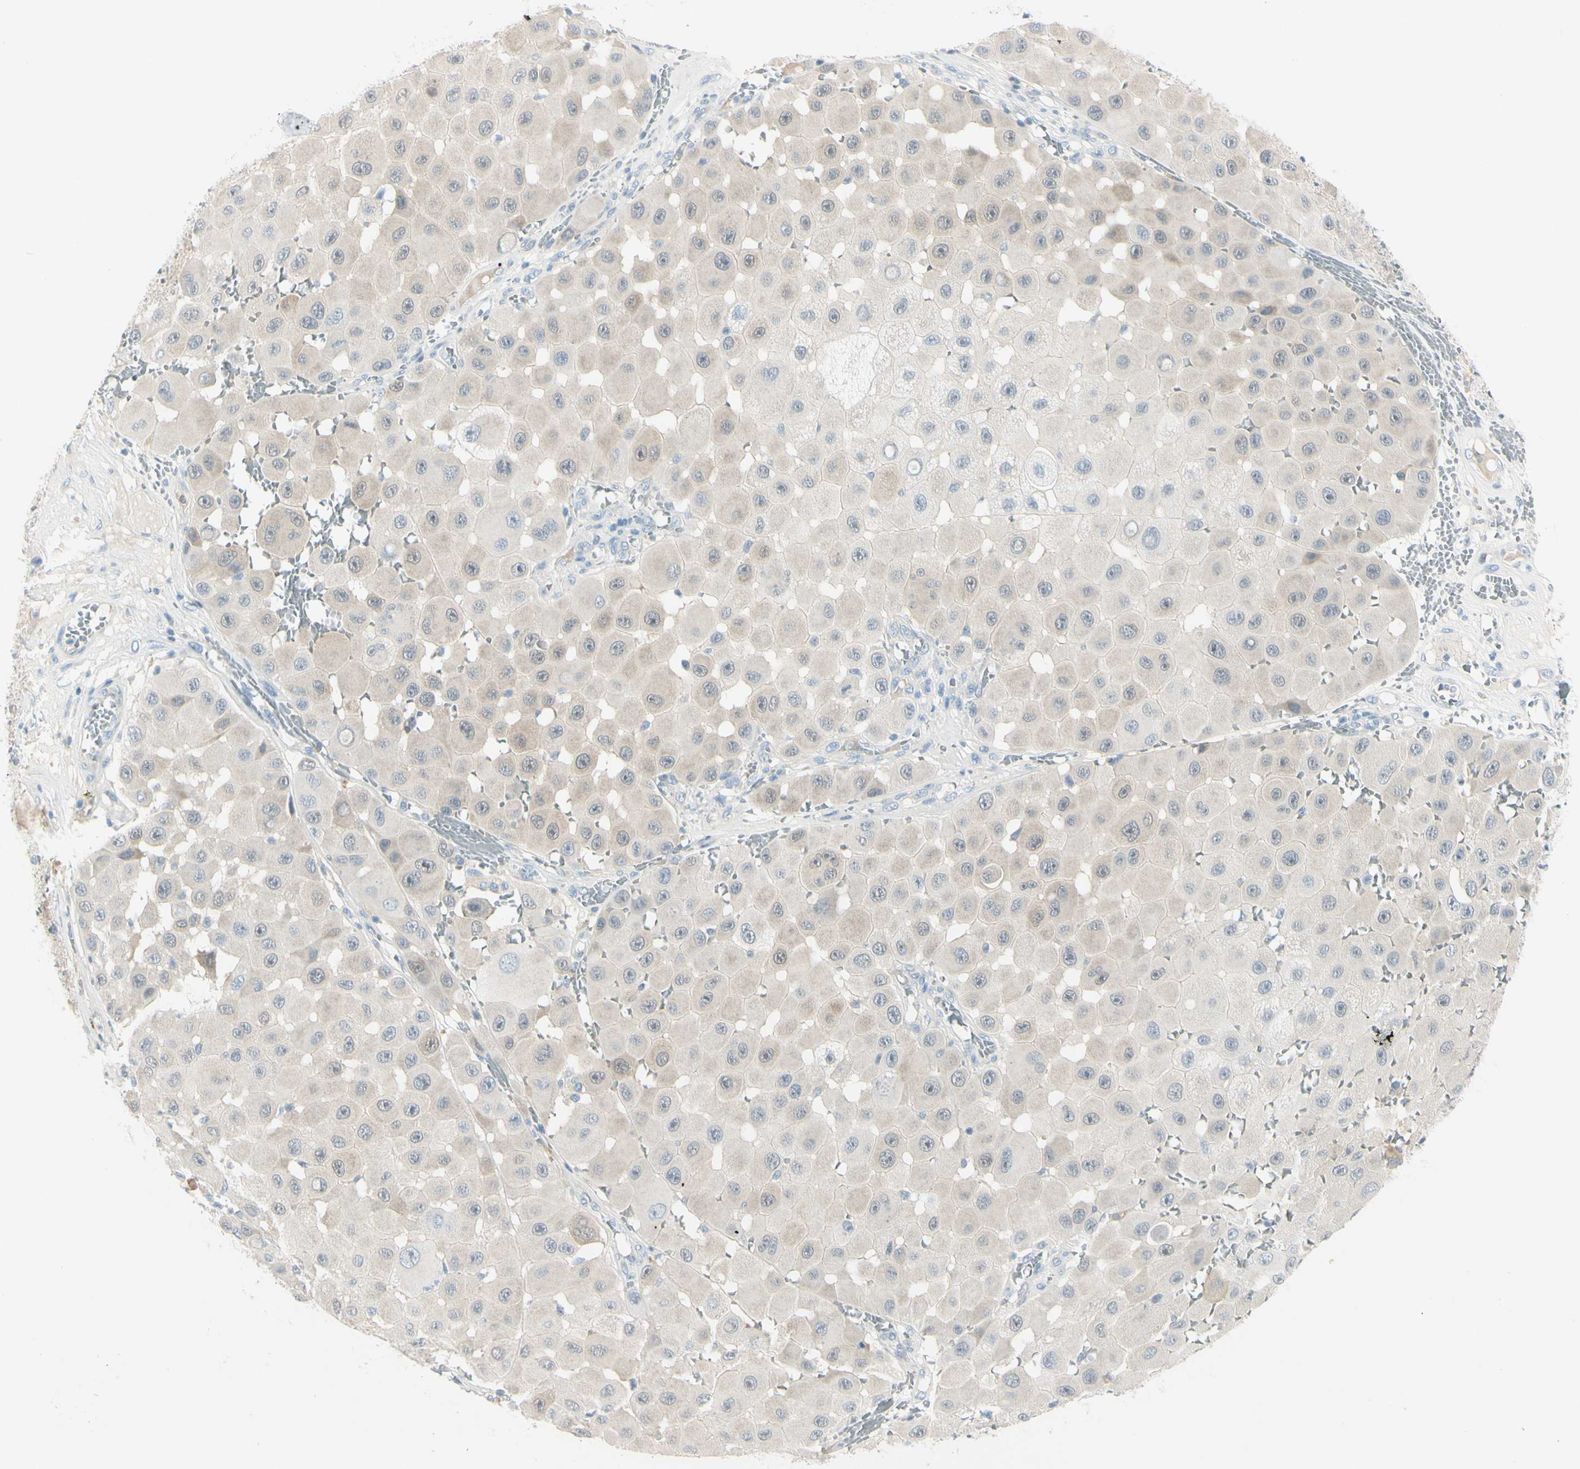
{"staining": {"intensity": "weak", "quantity": "25%-75%", "location": "cytoplasmic/membranous"}, "tissue": "melanoma", "cell_type": "Tumor cells", "image_type": "cancer", "snomed": [{"axis": "morphology", "description": "Malignant melanoma, NOS"}, {"axis": "topography", "description": "Skin"}], "caption": "Tumor cells demonstrate low levels of weak cytoplasmic/membranous staining in approximately 25%-75% of cells in human malignant melanoma. (brown staining indicates protein expression, while blue staining denotes nuclei).", "gene": "ASB9", "patient": {"sex": "female", "age": 81}}